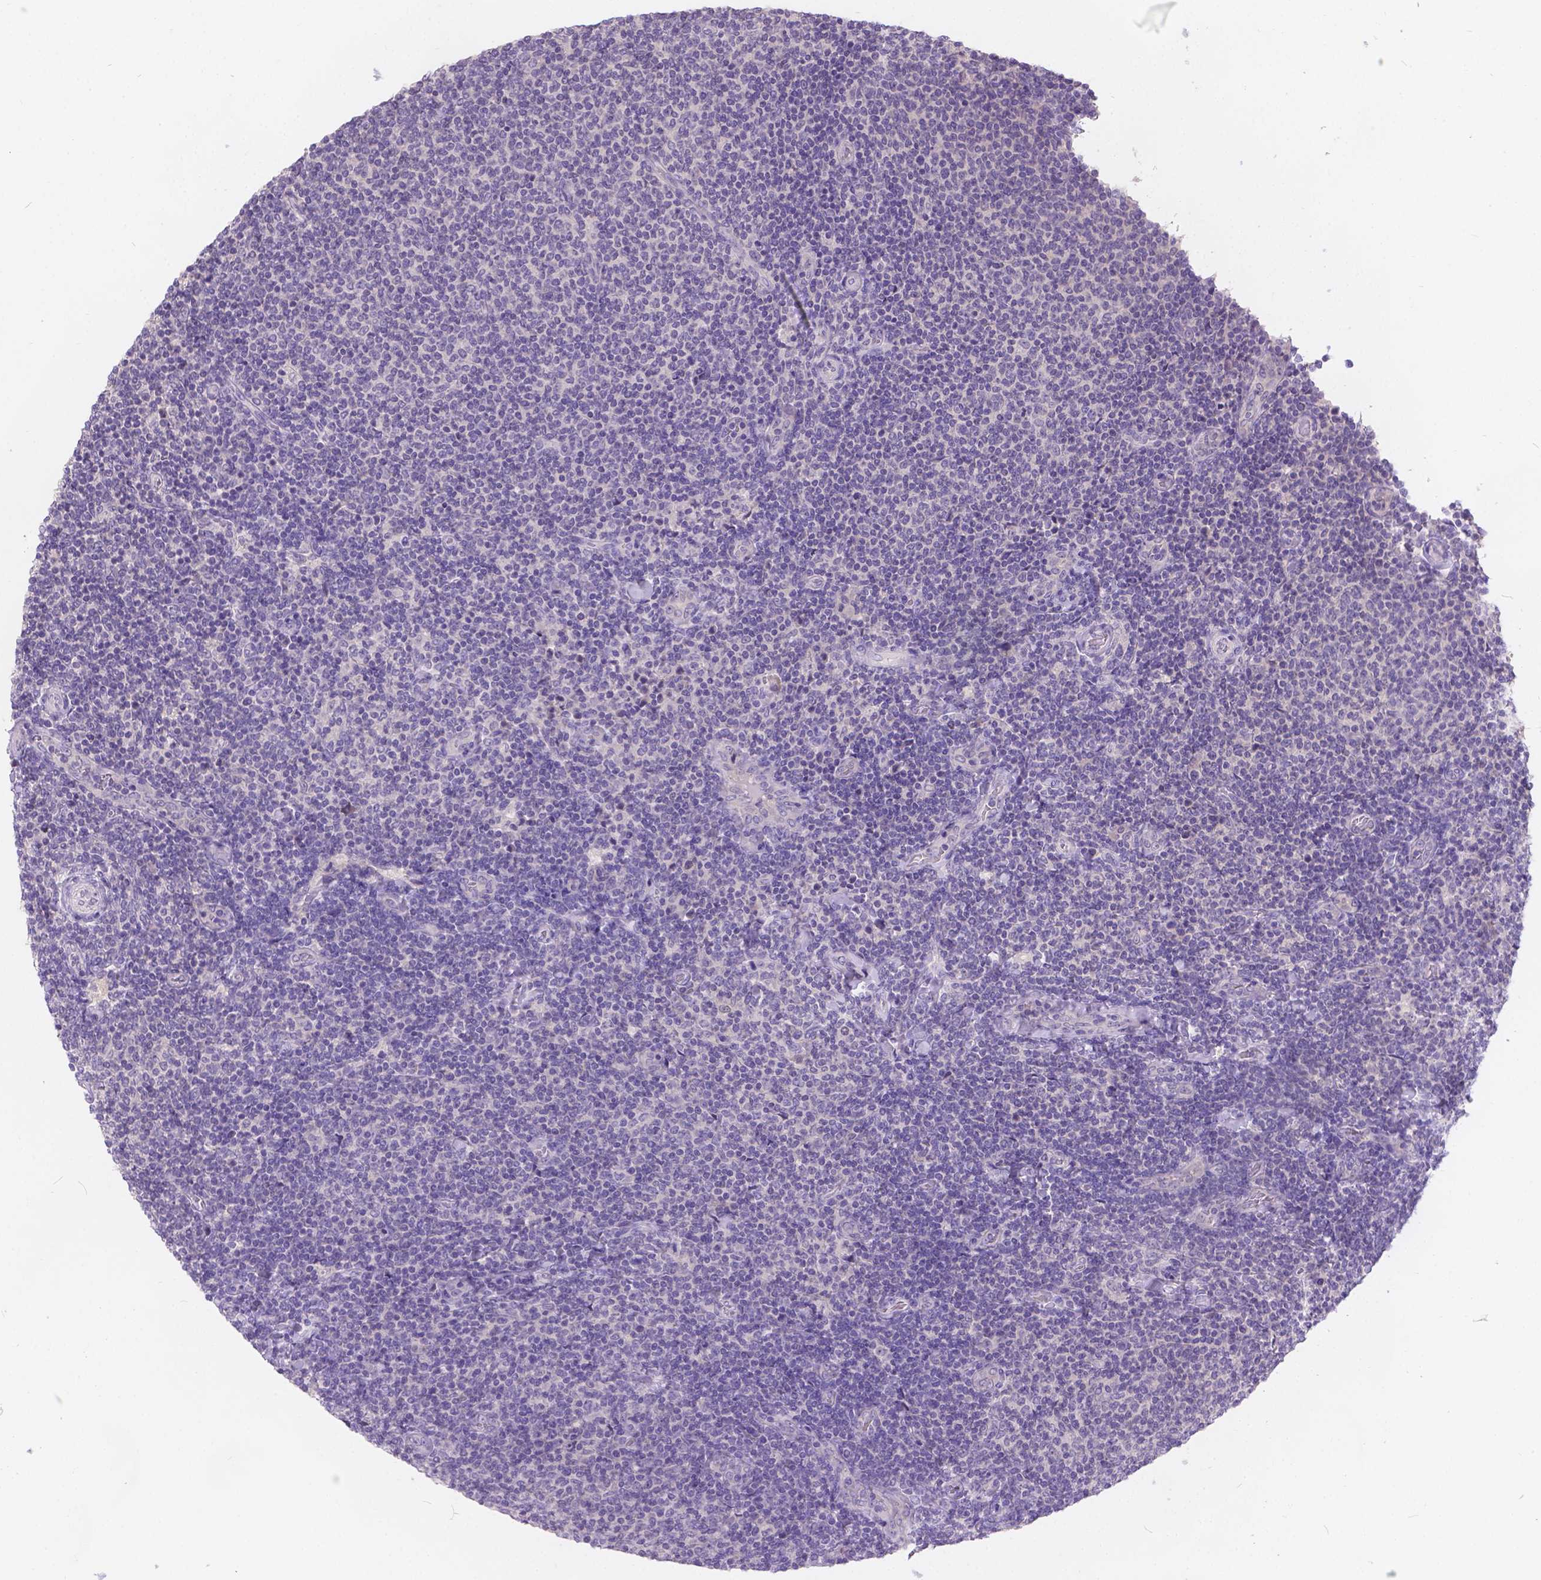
{"staining": {"intensity": "negative", "quantity": "none", "location": "none"}, "tissue": "lymphoma", "cell_type": "Tumor cells", "image_type": "cancer", "snomed": [{"axis": "morphology", "description": "Malignant lymphoma, non-Hodgkin's type, Low grade"}, {"axis": "topography", "description": "Lymph node"}], "caption": "An immunohistochemistry micrograph of low-grade malignant lymphoma, non-Hodgkin's type is shown. There is no staining in tumor cells of low-grade malignant lymphoma, non-Hodgkin's type.", "gene": "PEX11G", "patient": {"sex": "male", "age": 52}}